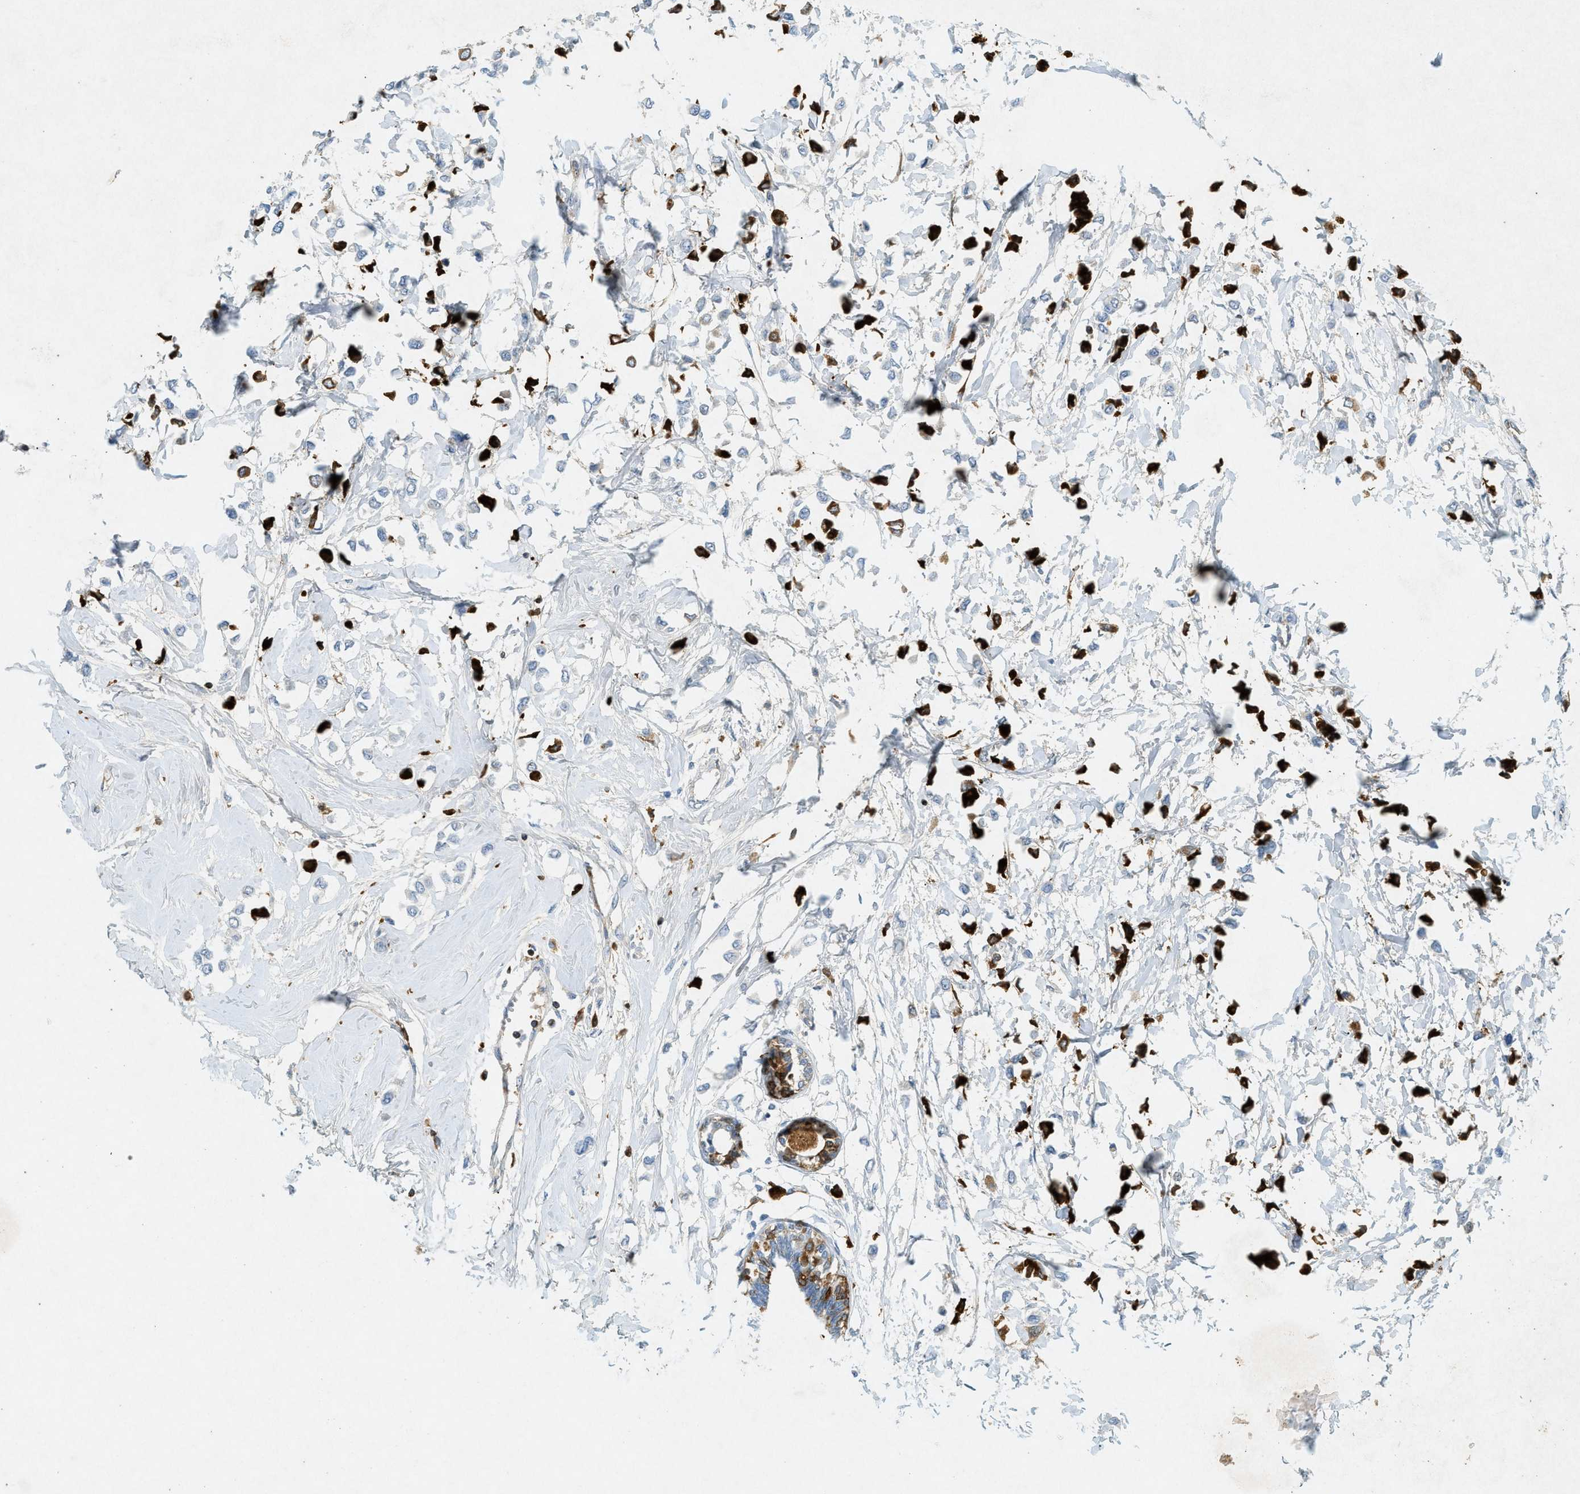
{"staining": {"intensity": "strong", "quantity": "25%-75%", "location": "cytoplasmic/membranous"}, "tissue": "breast cancer", "cell_type": "Tumor cells", "image_type": "cancer", "snomed": [{"axis": "morphology", "description": "Lobular carcinoma"}, {"axis": "topography", "description": "Breast"}], "caption": "IHC histopathology image of neoplastic tissue: breast cancer (lobular carcinoma) stained using IHC exhibits high levels of strong protein expression localized specifically in the cytoplasmic/membranous of tumor cells, appearing as a cytoplasmic/membranous brown color.", "gene": "F2", "patient": {"sex": "female", "age": 51}}